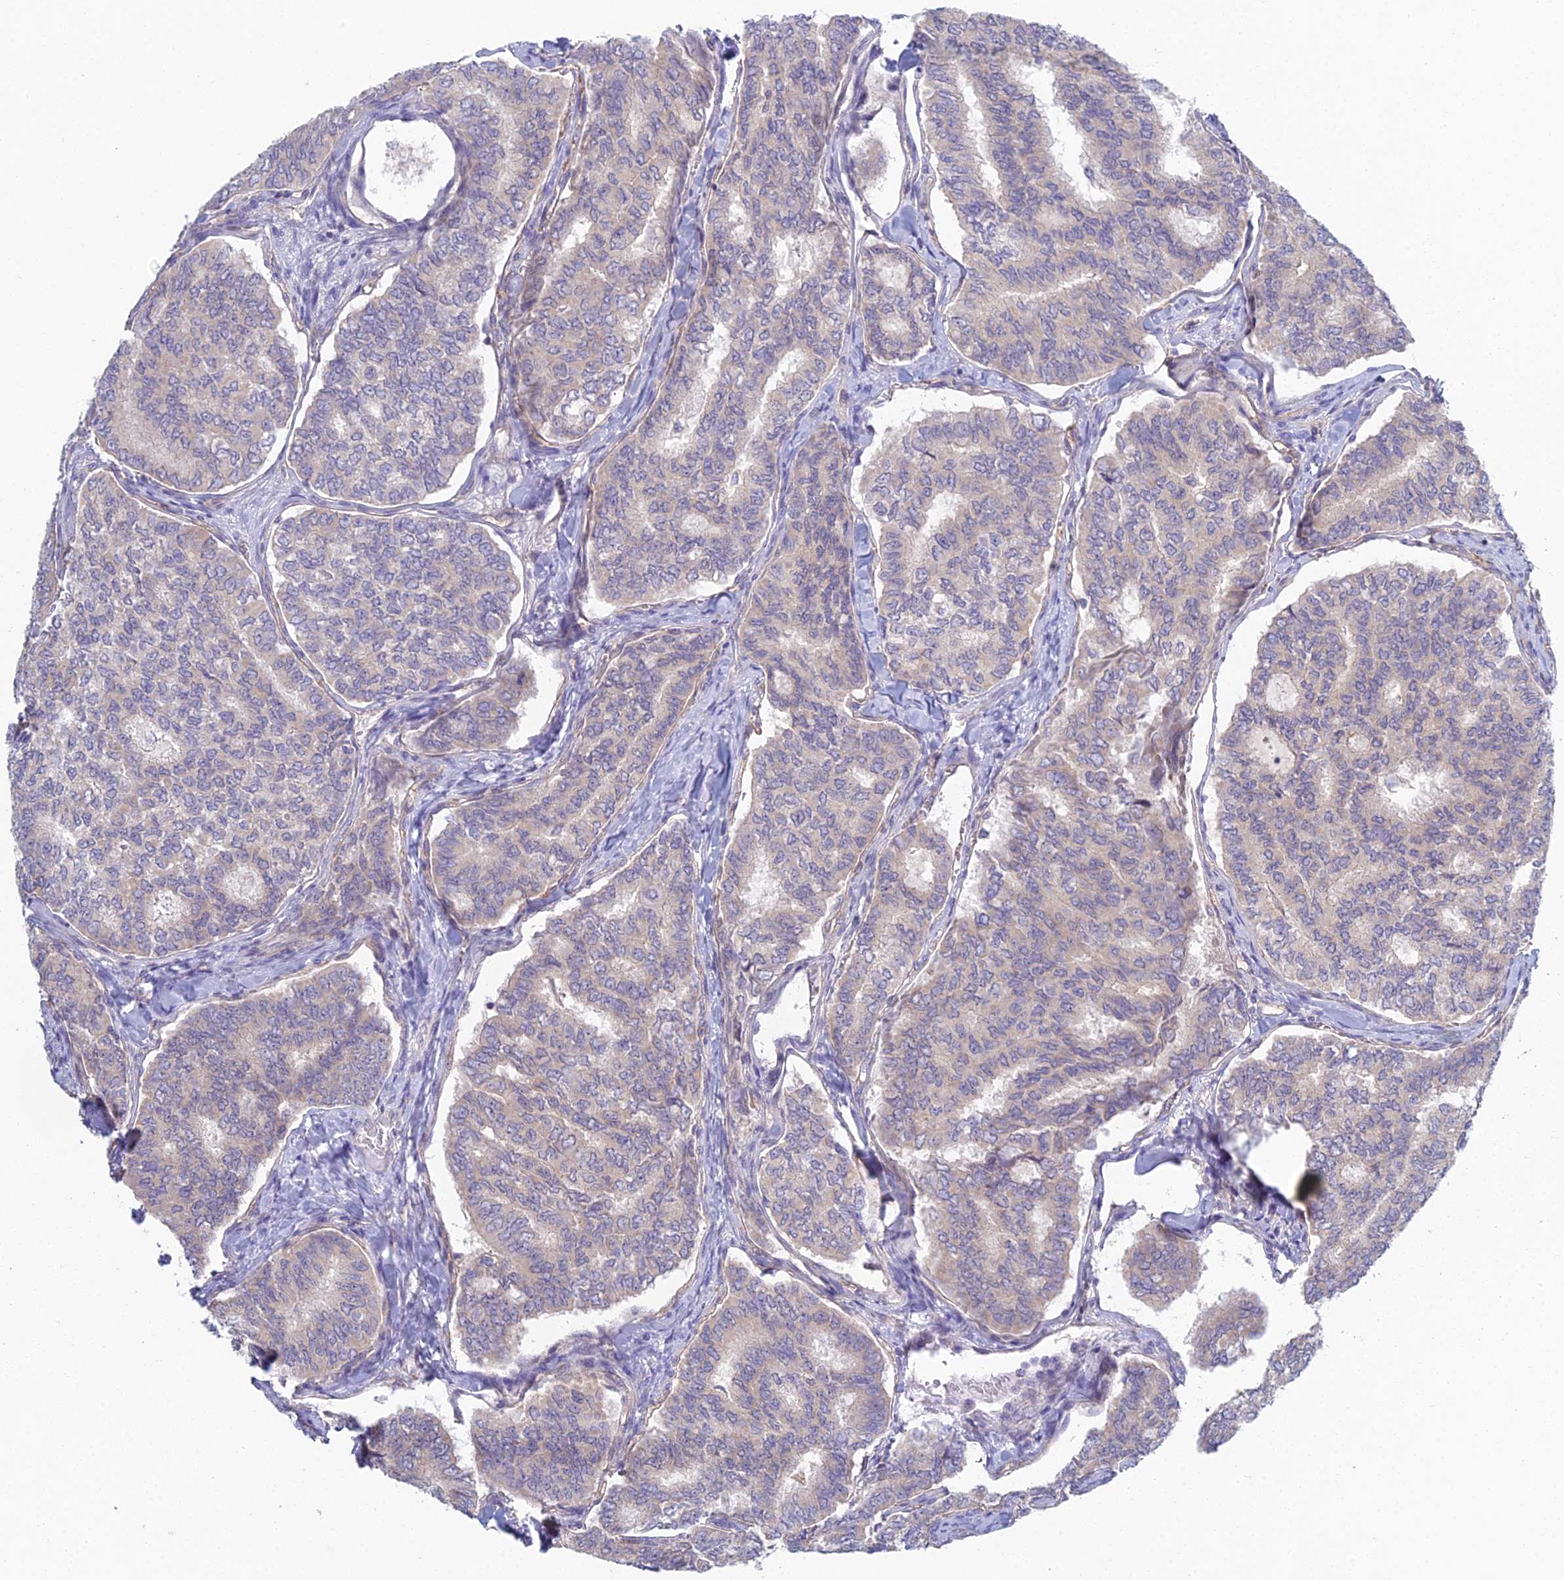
{"staining": {"intensity": "negative", "quantity": "none", "location": "none"}, "tissue": "thyroid cancer", "cell_type": "Tumor cells", "image_type": "cancer", "snomed": [{"axis": "morphology", "description": "Papillary adenocarcinoma, NOS"}, {"axis": "topography", "description": "Thyroid gland"}], "caption": "A photomicrograph of papillary adenocarcinoma (thyroid) stained for a protein exhibits no brown staining in tumor cells.", "gene": "METTL26", "patient": {"sex": "female", "age": 35}}